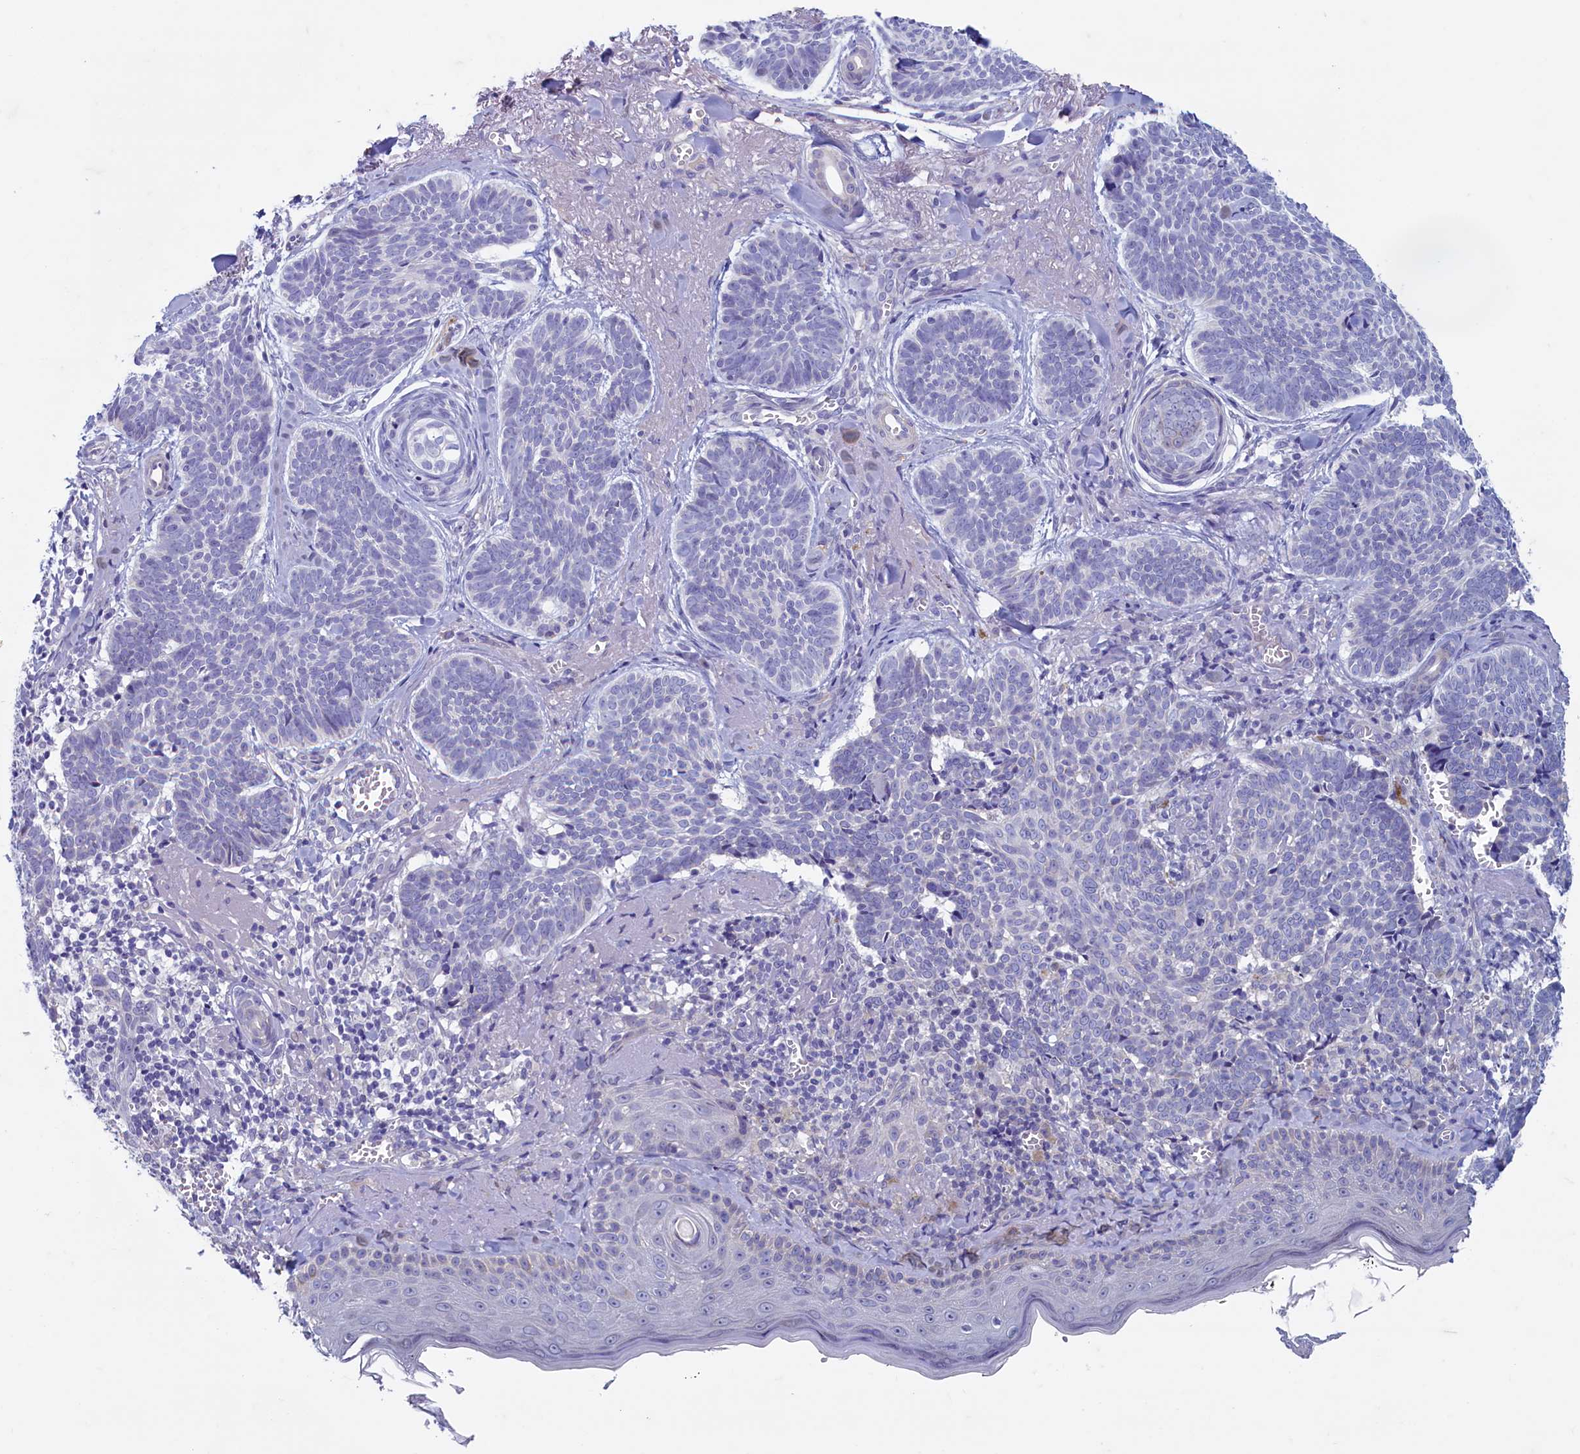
{"staining": {"intensity": "negative", "quantity": "none", "location": "none"}, "tissue": "skin cancer", "cell_type": "Tumor cells", "image_type": "cancer", "snomed": [{"axis": "morphology", "description": "Basal cell carcinoma"}, {"axis": "topography", "description": "Skin"}], "caption": "Photomicrograph shows no protein positivity in tumor cells of basal cell carcinoma (skin) tissue.", "gene": "MAP1LC3A", "patient": {"sex": "female", "age": 74}}